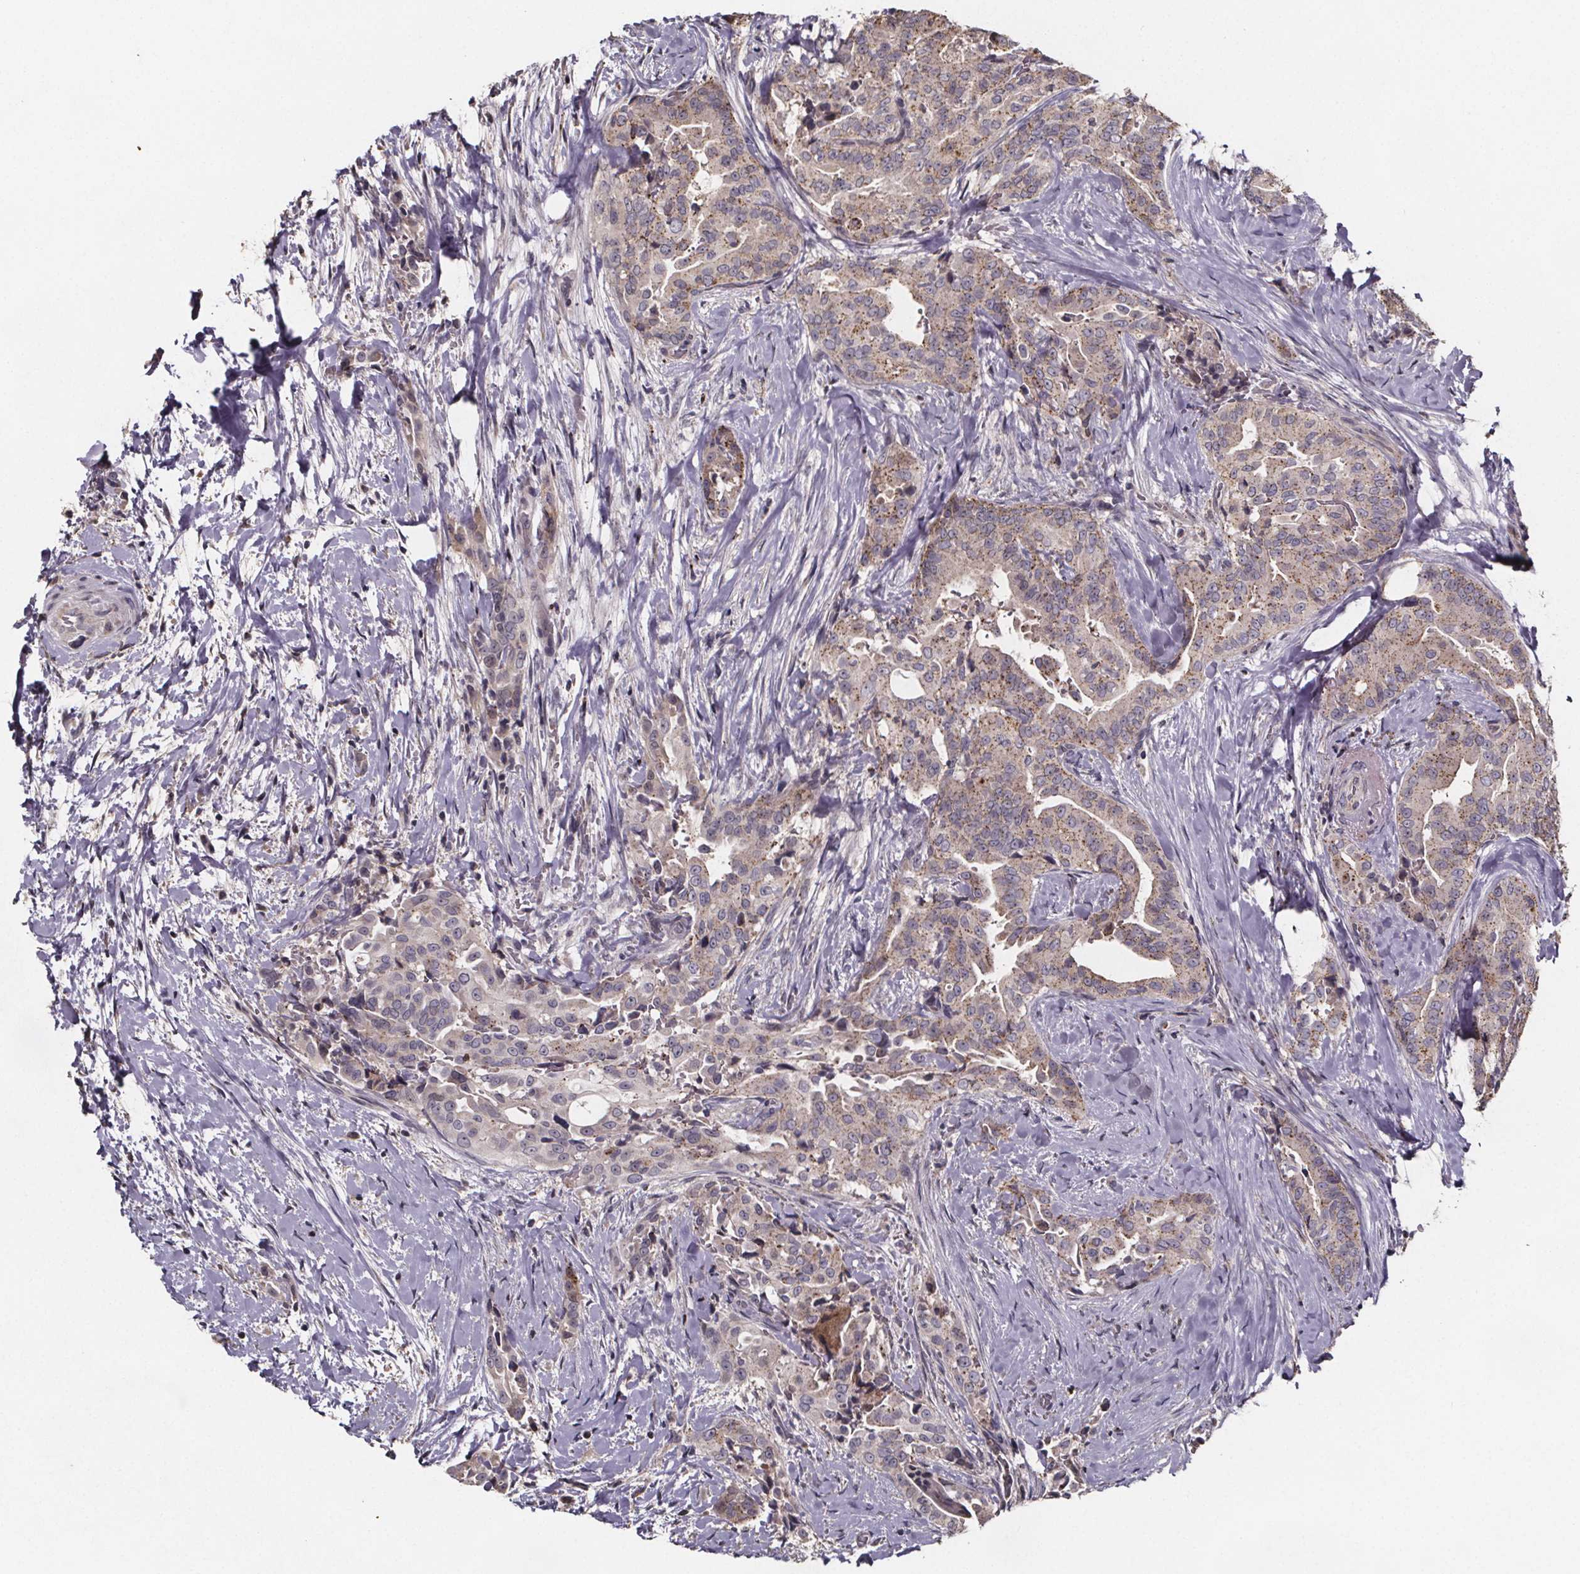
{"staining": {"intensity": "weak", "quantity": "25%-75%", "location": "cytoplasmic/membranous"}, "tissue": "thyroid cancer", "cell_type": "Tumor cells", "image_type": "cancer", "snomed": [{"axis": "morphology", "description": "Papillary adenocarcinoma, NOS"}, {"axis": "topography", "description": "Thyroid gland"}], "caption": "An image of human thyroid papillary adenocarcinoma stained for a protein exhibits weak cytoplasmic/membranous brown staining in tumor cells. (DAB (3,3'-diaminobenzidine) IHC with brightfield microscopy, high magnification).", "gene": "ZNF879", "patient": {"sex": "male", "age": 61}}